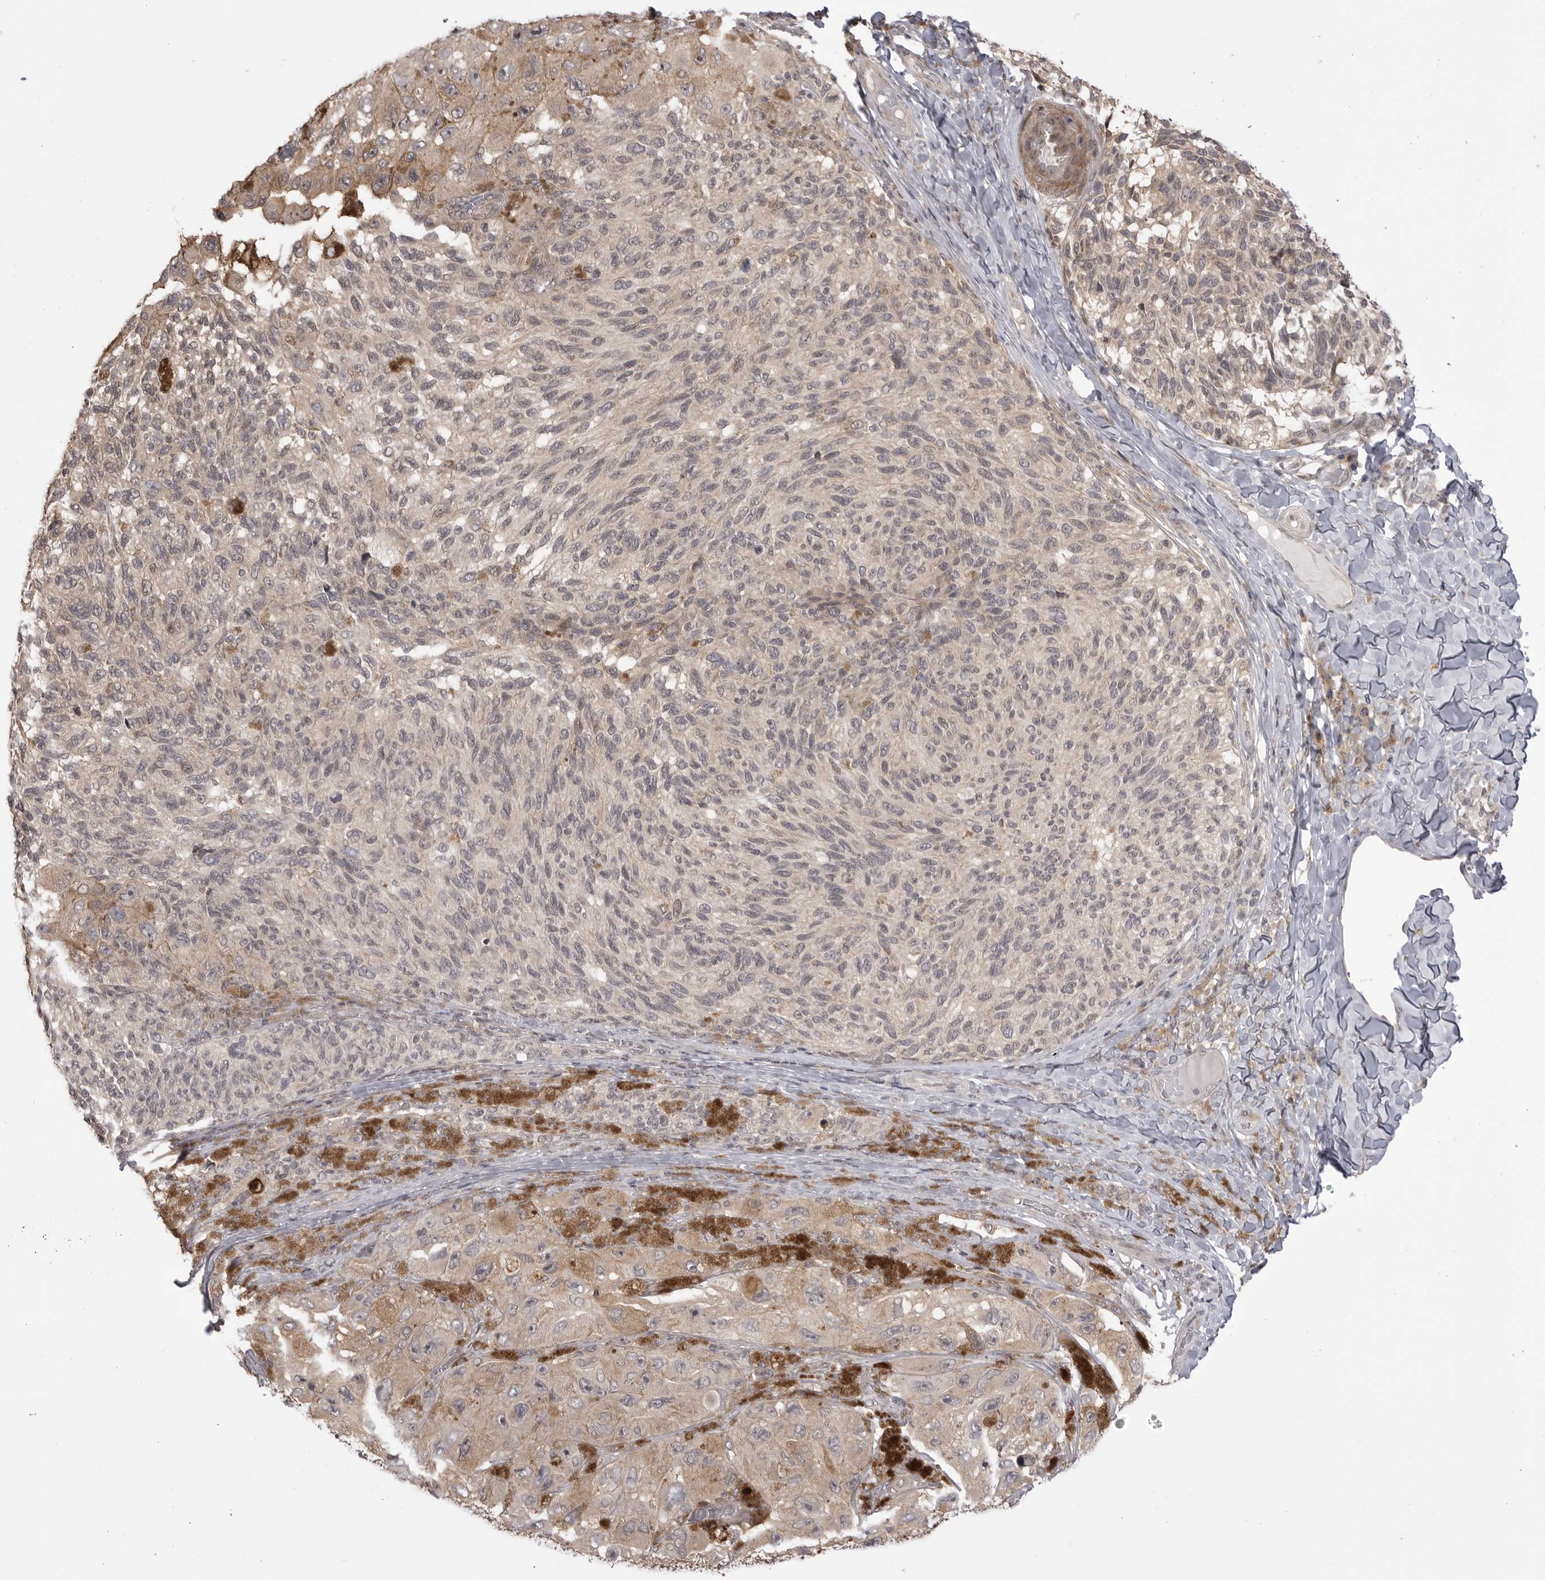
{"staining": {"intensity": "weak", "quantity": "25%-75%", "location": "cytoplasmic/membranous"}, "tissue": "melanoma", "cell_type": "Tumor cells", "image_type": "cancer", "snomed": [{"axis": "morphology", "description": "Malignant melanoma, NOS"}, {"axis": "topography", "description": "Skin"}], "caption": "Melanoma stained with immunohistochemistry (IHC) displays weak cytoplasmic/membranous expression in about 25%-75% of tumor cells. Nuclei are stained in blue.", "gene": "PTK2B", "patient": {"sex": "female", "age": 73}}